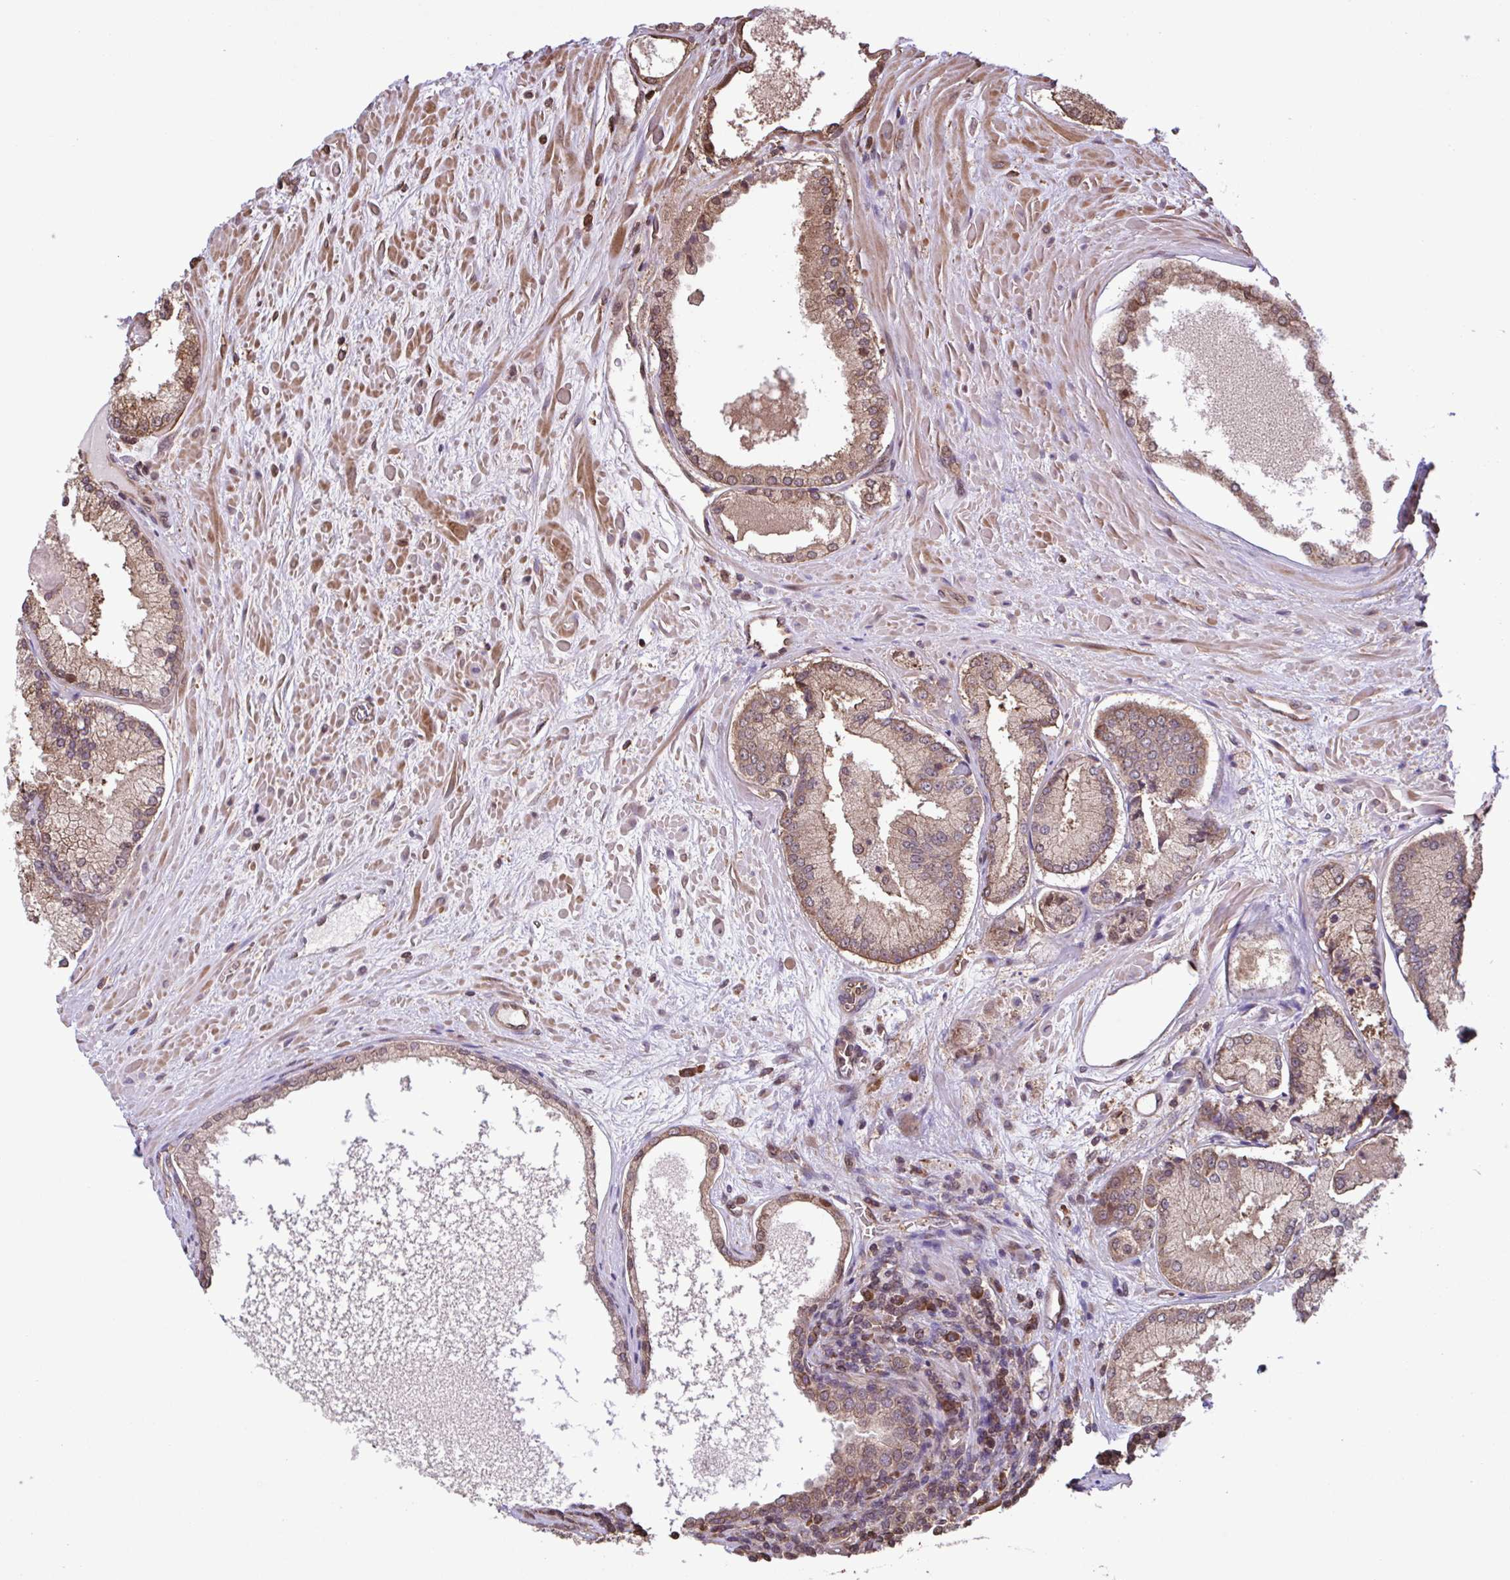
{"staining": {"intensity": "weak", "quantity": ">75%", "location": "cytoplasmic/membranous,nuclear"}, "tissue": "prostate cancer", "cell_type": "Tumor cells", "image_type": "cancer", "snomed": [{"axis": "morphology", "description": "Adenocarcinoma, High grade"}, {"axis": "topography", "description": "Prostate"}], "caption": "Tumor cells display low levels of weak cytoplasmic/membranous and nuclear positivity in approximately >75% of cells in human high-grade adenocarcinoma (prostate). The staining was performed using DAB, with brown indicating positive protein expression. Nuclei are stained blue with hematoxylin.", "gene": "SEC63", "patient": {"sex": "male", "age": 73}}